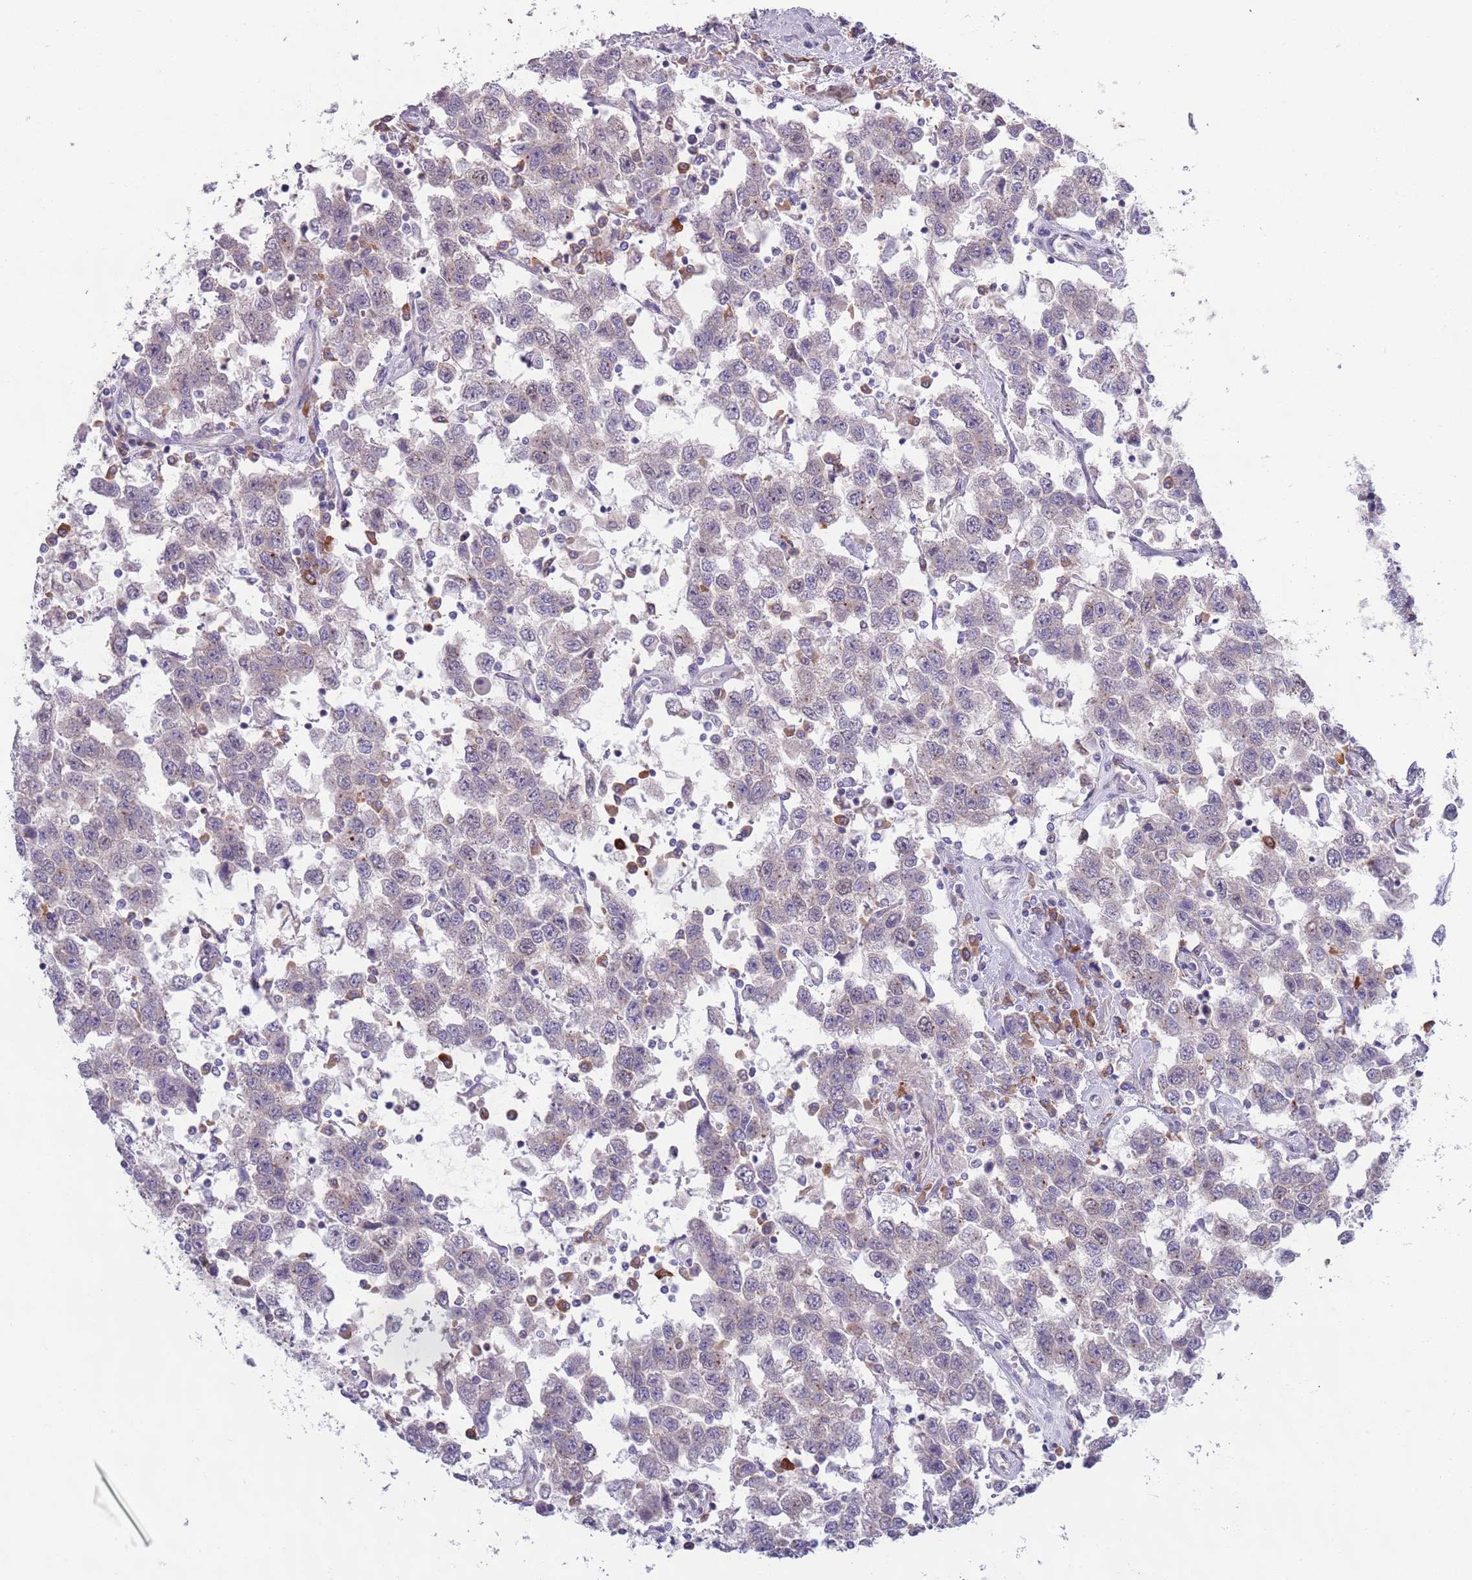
{"staining": {"intensity": "negative", "quantity": "none", "location": "none"}, "tissue": "testis cancer", "cell_type": "Tumor cells", "image_type": "cancer", "snomed": [{"axis": "morphology", "description": "Seminoma, NOS"}, {"axis": "topography", "description": "Testis"}], "caption": "High magnification brightfield microscopy of testis cancer (seminoma) stained with DAB (brown) and counterstained with hematoxylin (blue): tumor cells show no significant staining.", "gene": "LTB", "patient": {"sex": "male", "age": 41}}